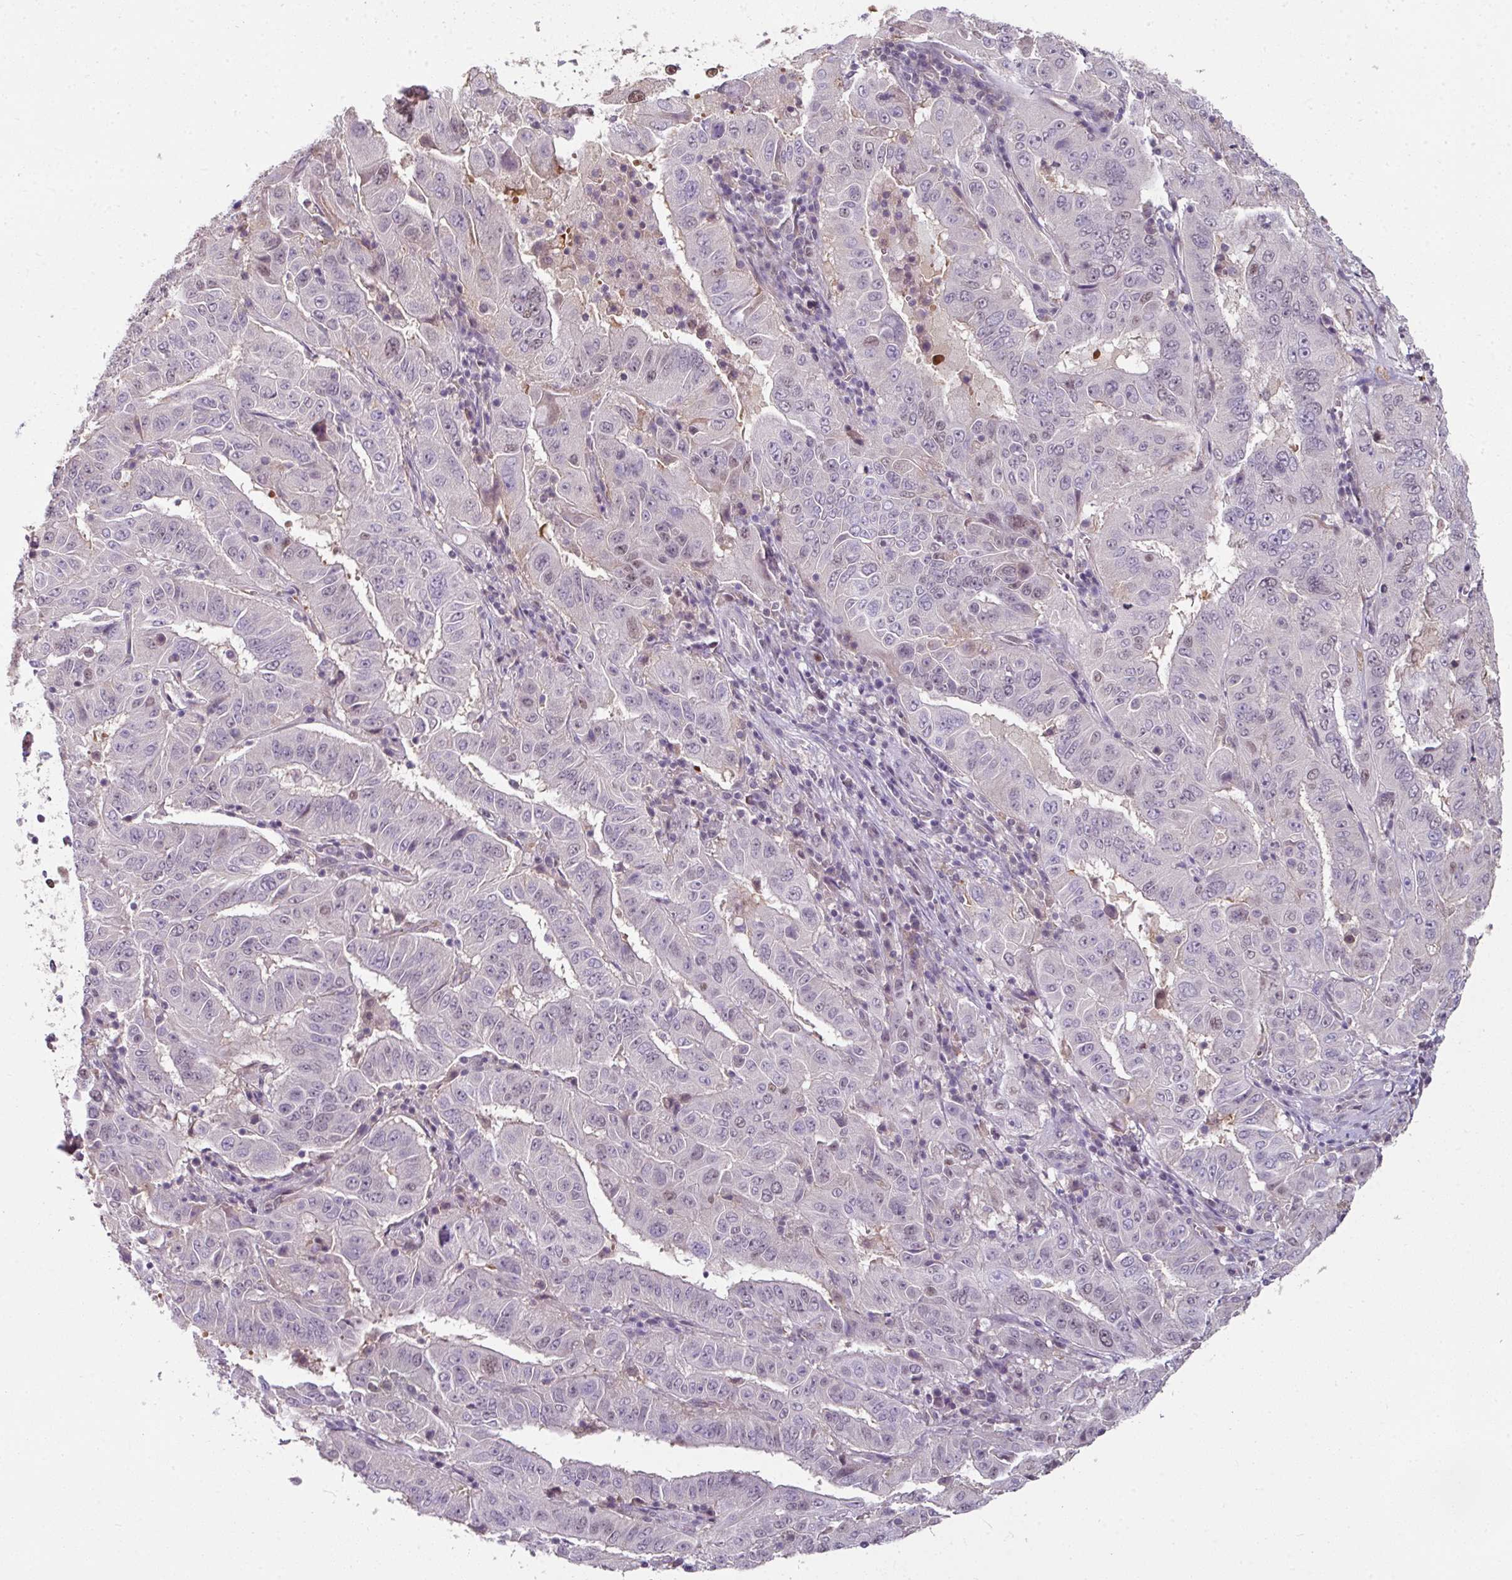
{"staining": {"intensity": "weak", "quantity": "<25%", "location": "nuclear"}, "tissue": "pancreatic cancer", "cell_type": "Tumor cells", "image_type": "cancer", "snomed": [{"axis": "morphology", "description": "Adenocarcinoma, NOS"}, {"axis": "topography", "description": "Pancreas"}], "caption": "Protein analysis of pancreatic cancer displays no significant expression in tumor cells.", "gene": "C19orf33", "patient": {"sex": "male", "age": 63}}